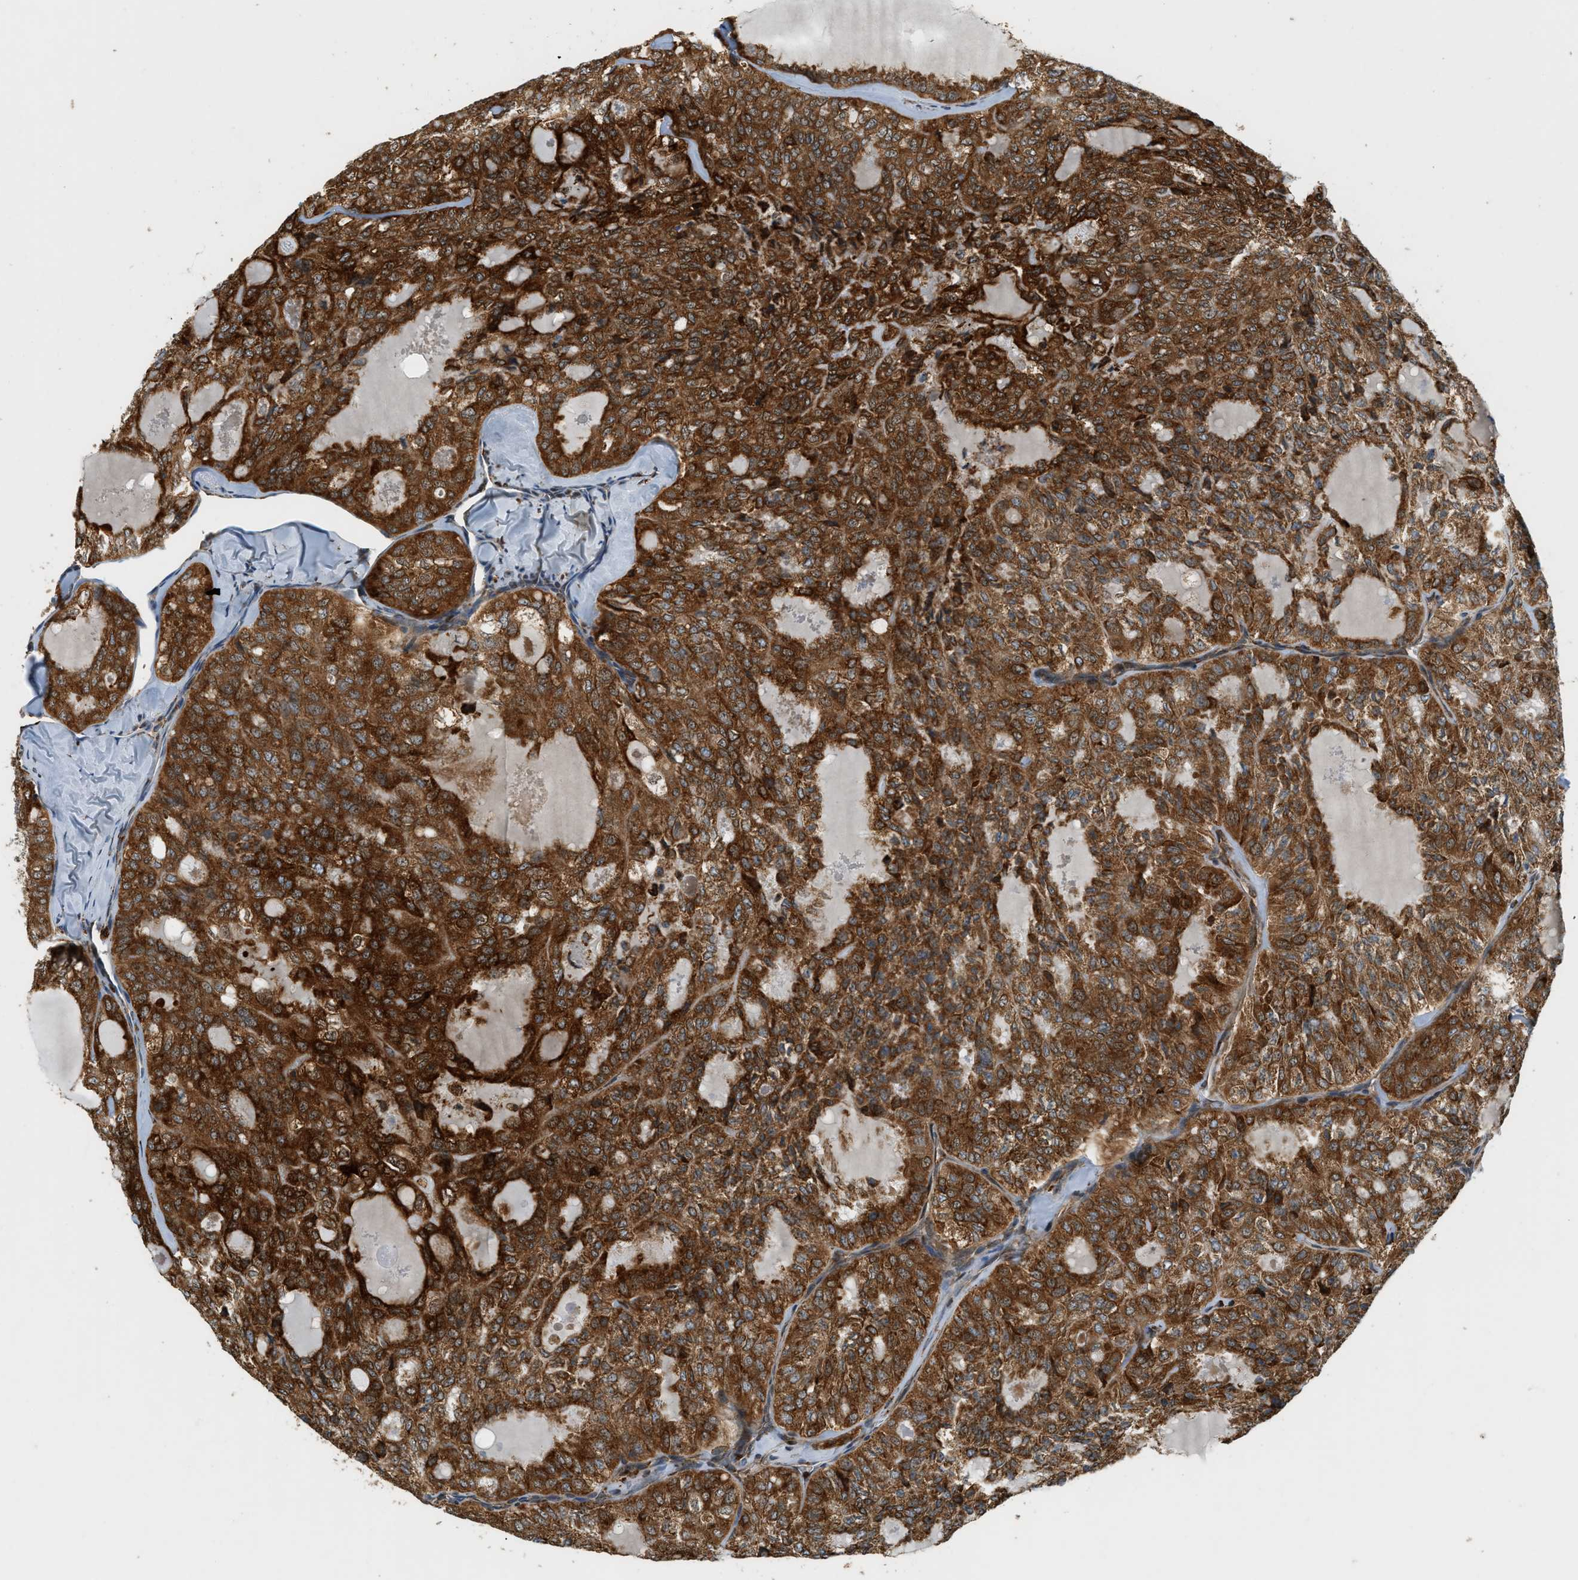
{"staining": {"intensity": "strong", "quantity": ">75%", "location": "cytoplasmic/membranous"}, "tissue": "thyroid cancer", "cell_type": "Tumor cells", "image_type": "cancer", "snomed": [{"axis": "morphology", "description": "Follicular adenoma carcinoma, NOS"}, {"axis": "topography", "description": "Thyroid gland"}], "caption": "Immunohistochemistry staining of thyroid cancer (follicular adenoma carcinoma), which shows high levels of strong cytoplasmic/membranous positivity in about >75% of tumor cells indicating strong cytoplasmic/membranous protein expression. The staining was performed using DAB (3,3'-diaminobenzidine) (brown) for protein detection and nuclei were counterstained in hematoxylin (blue).", "gene": "SEMA4D", "patient": {"sex": "male", "age": 75}}